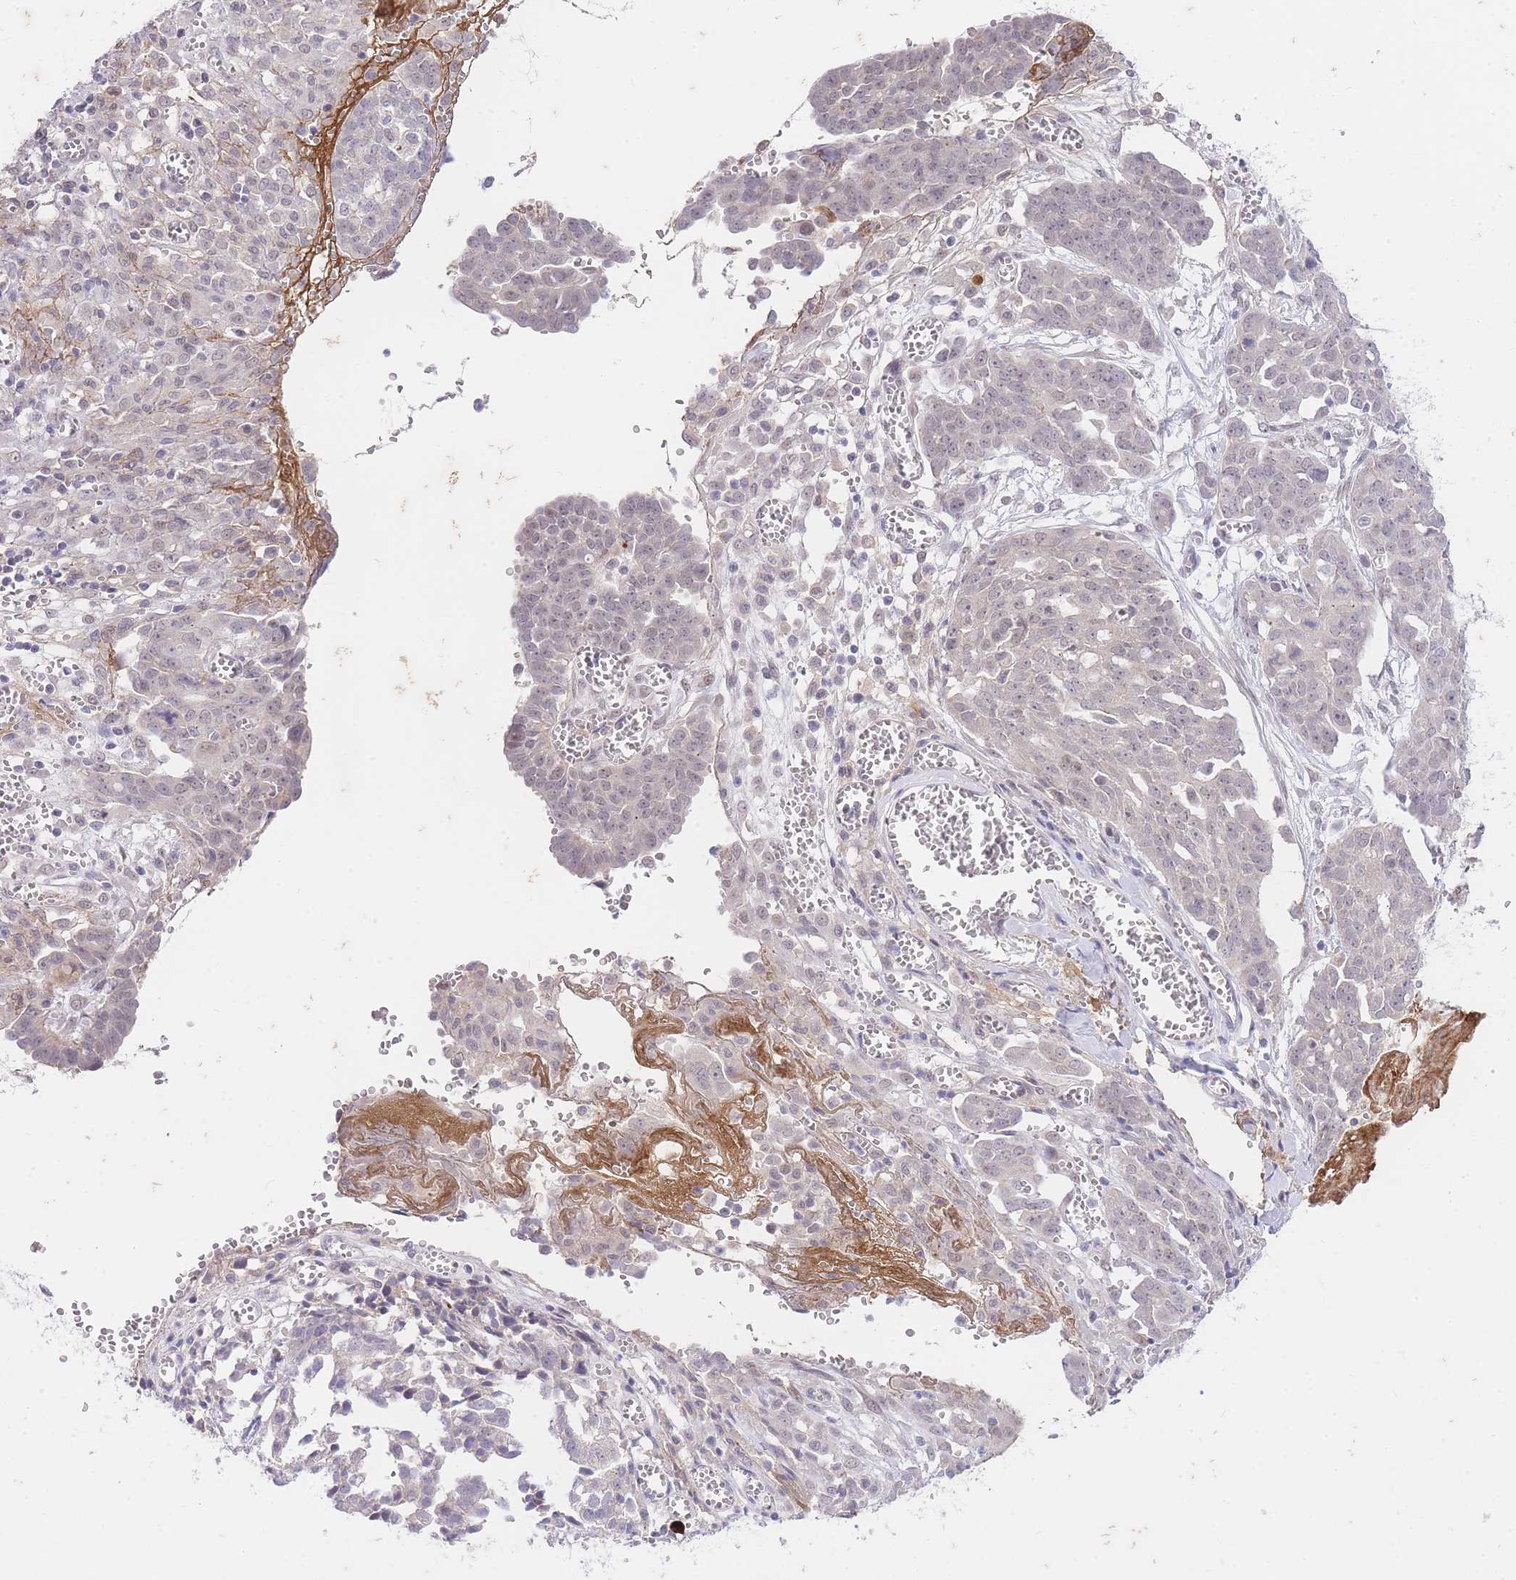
{"staining": {"intensity": "negative", "quantity": "none", "location": "none"}, "tissue": "ovarian cancer", "cell_type": "Tumor cells", "image_type": "cancer", "snomed": [{"axis": "morphology", "description": "Cystadenocarcinoma, serous, NOS"}, {"axis": "topography", "description": "Soft tissue"}, {"axis": "topography", "description": "Ovary"}], "caption": "Ovarian cancer (serous cystadenocarcinoma) was stained to show a protein in brown. There is no significant staining in tumor cells. Brightfield microscopy of immunohistochemistry (IHC) stained with DAB (3,3'-diaminobenzidine) (brown) and hematoxylin (blue), captured at high magnification.", "gene": "SLC25A33", "patient": {"sex": "female", "age": 57}}